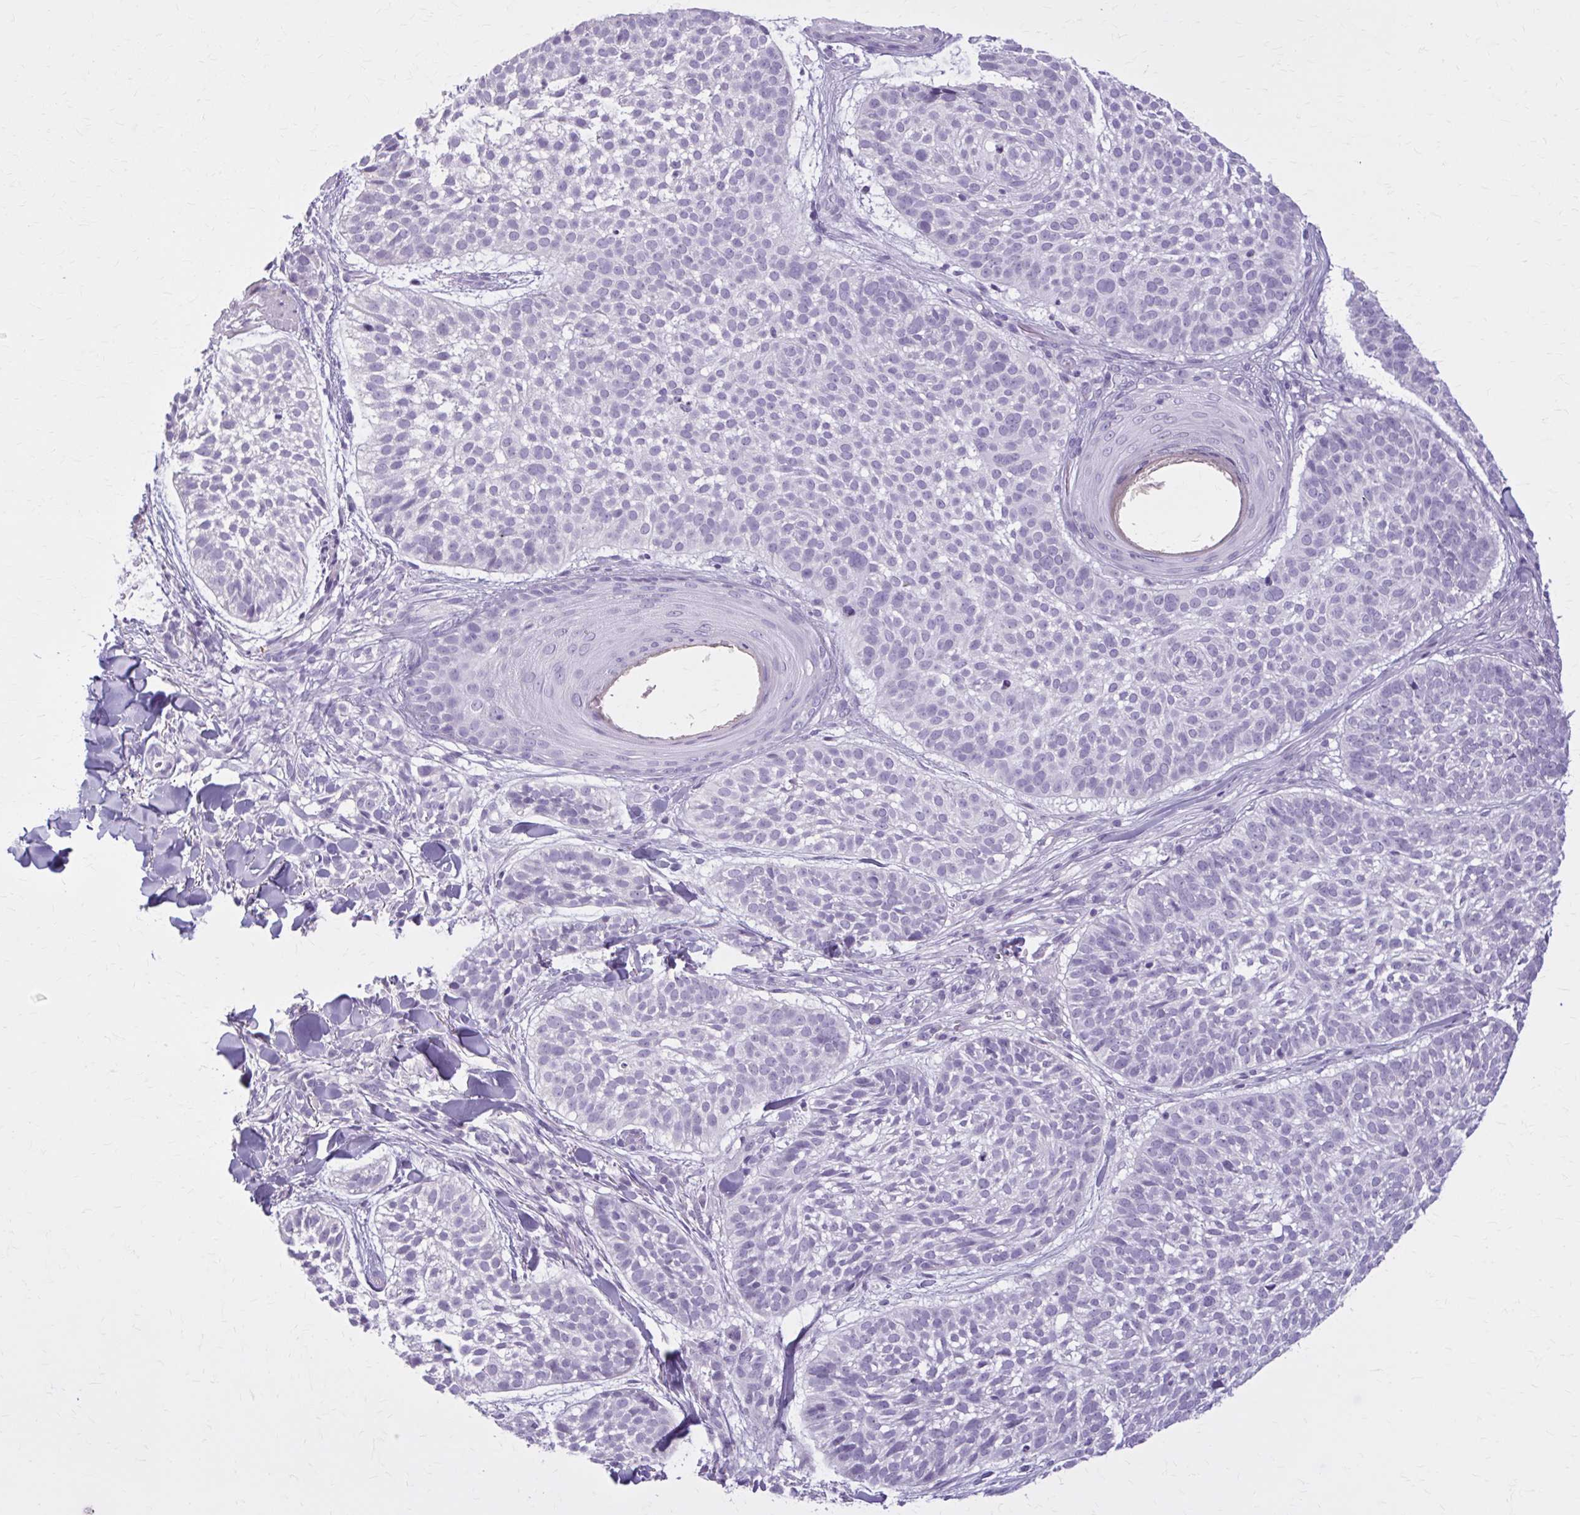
{"staining": {"intensity": "negative", "quantity": "none", "location": "none"}, "tissue": "skin cancer", "cell_type": "Tumor cells", "image_type": "cancer", "snomed": [{"axis": "morphology", "description": "Basal cell carcinoma"}, {"axis": "topography", "description": "Skin"}, {"axis": "topography", "description": "Skin of scalp"}], "caption": "DAB (3,3'-diaminobenzidine) immunohistochemical staining of human skin basal cell carcinoma shows no significant expression in tumor cells.", "gene": "OR4B1", "patient": {"sex": "female", "age": 45}}